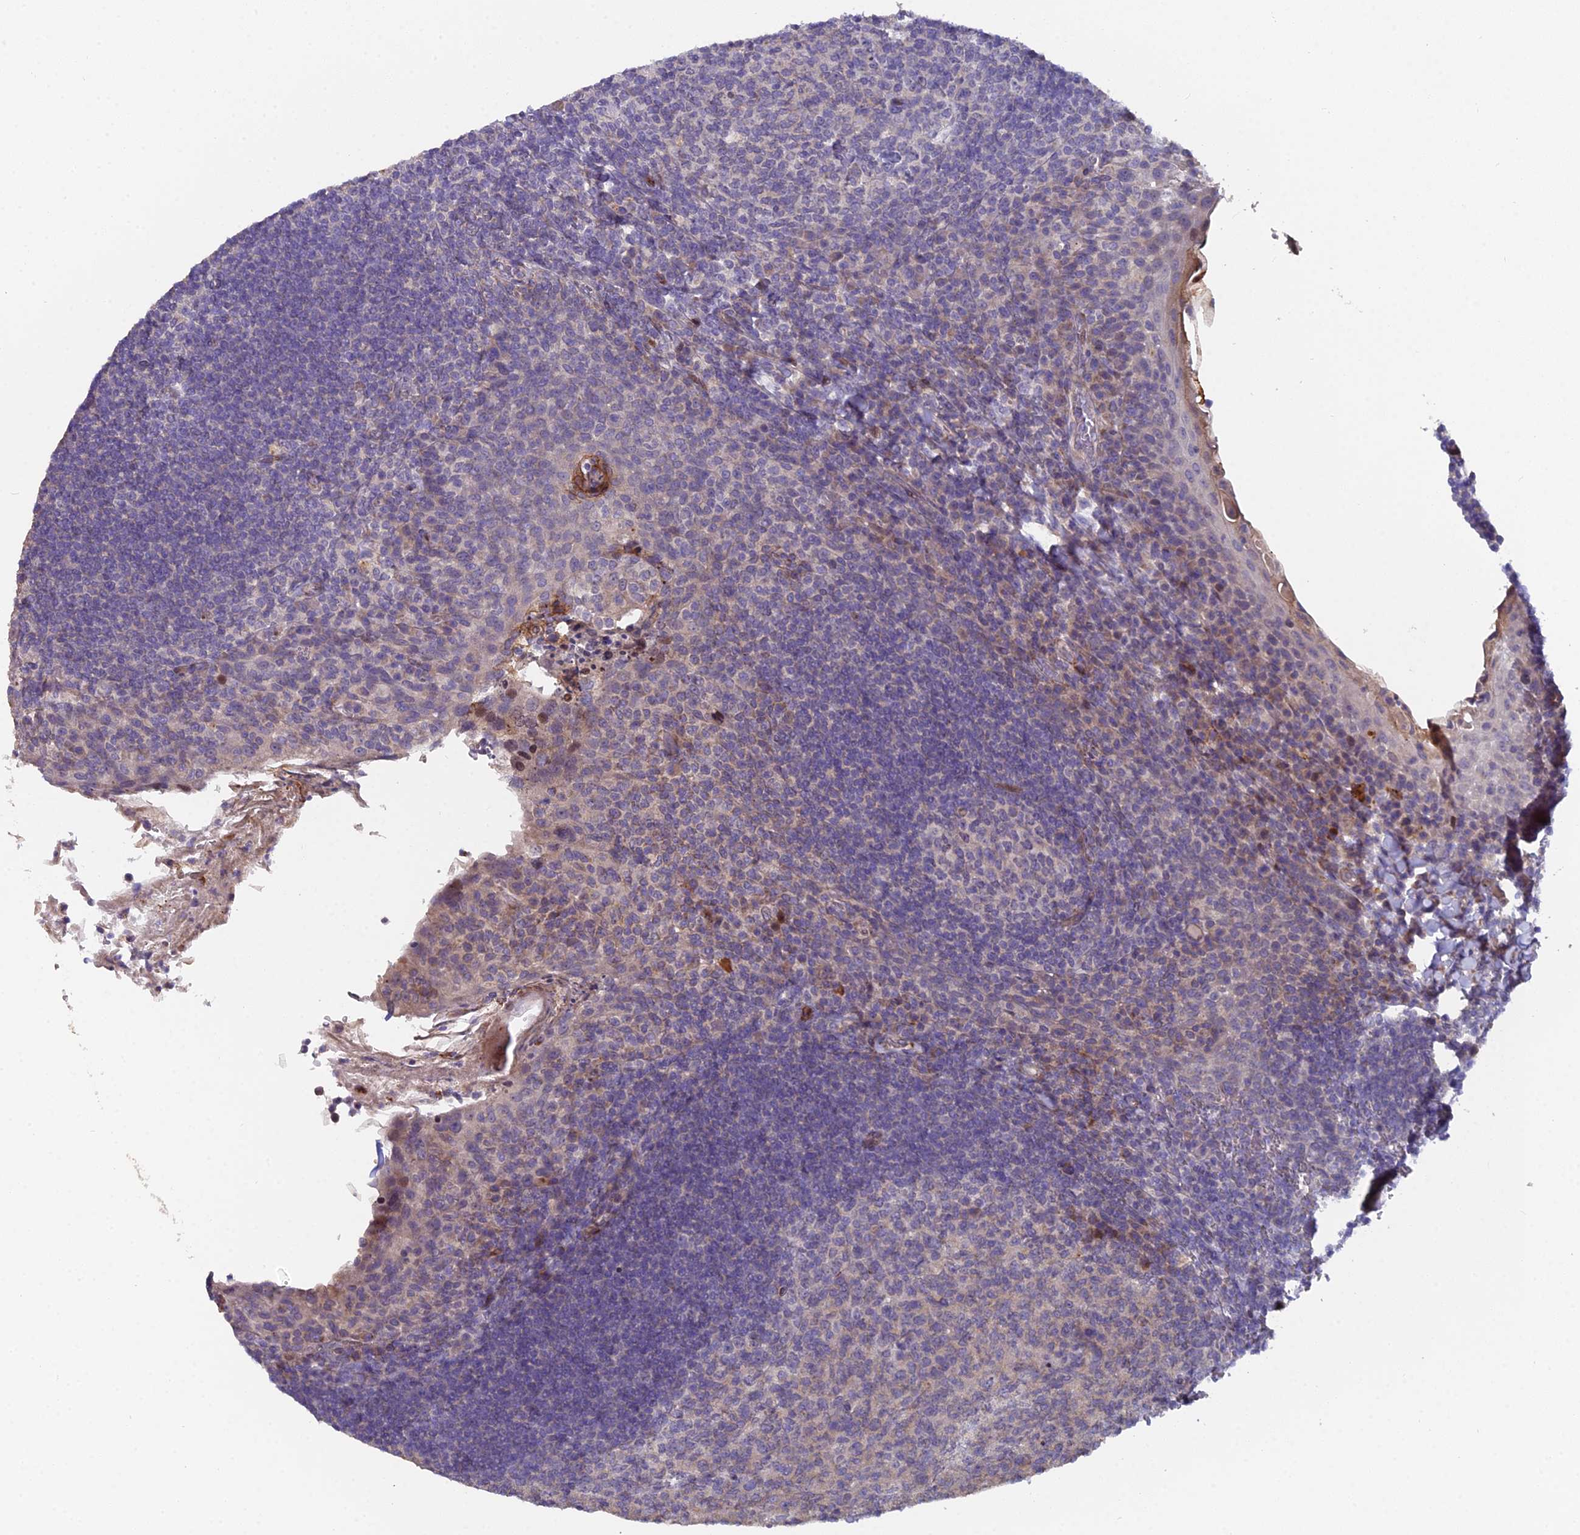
{"staining": {"intensity": "negative", "quantity": "none", "location": "none"}, "tissue": "tonsil", "cell_type": "Germinal center cells", "image_type": "normal", "snomed": [{"axis": "morphology", "description": "Normal tissue, NOS"}, {"axis": "topography", "description": "Tonsil"}], "caption": "The image exhibits no significant positivity in germinal center cells of tonsil. (DAB (3,3'-diaminobenzidine) immunohistochemistry visualized using brightfield microscopy, high magnification).", "gene": "RAB28", "patient": {"sex": "female", "age": 10}}